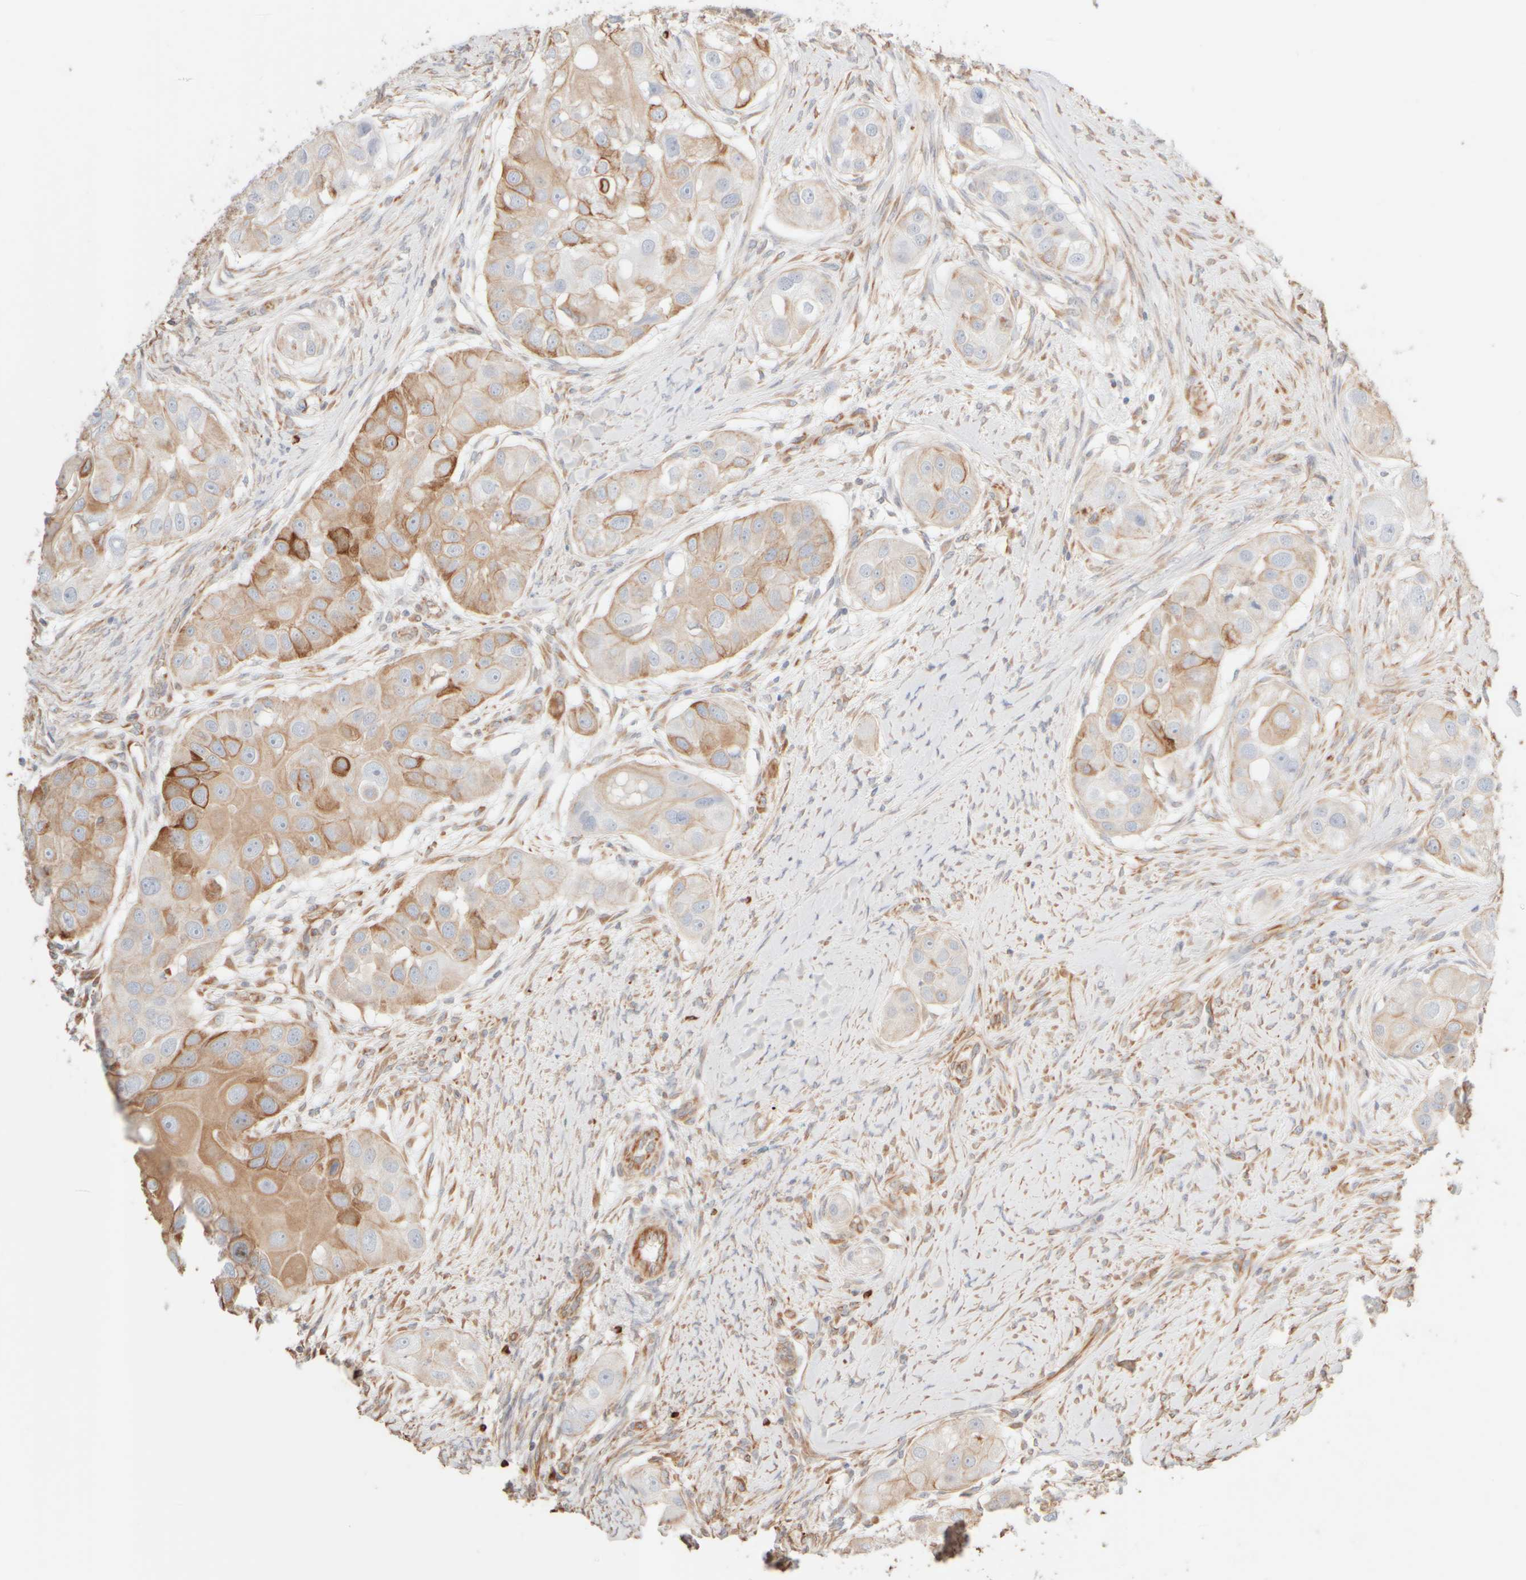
{"staining": {"intensity": "moderate", "quantity": "25%-75%", "location": "cytoplasmic/membranous"}, "tissue": "head and neck cancer", "cell_type": "Tumor cells", "image_type": "cancer", "snomed": [{"axis": "morphology", "description": "Normal tissue, NOS"}, {"axis": "morphology", "description": "Squamous cell carcinoma, NOS"}, {"axis": "topography", "description": "Skeletal muscle"}, {"axis": "topography", "description": "Head-Neck"}], "caption": "A photomicrograph of squamous cell carcinoma (head and neck) stained for a protein demonstrates moderate cytoplasmic/membranous brown staining in tumor cells. (DAB (3,3'-diaminobenzidine) = brown stain, brightfield microscopy at high magnification).", "gene": "KRT15", "patient": {"sex": "male", "age": 51}}